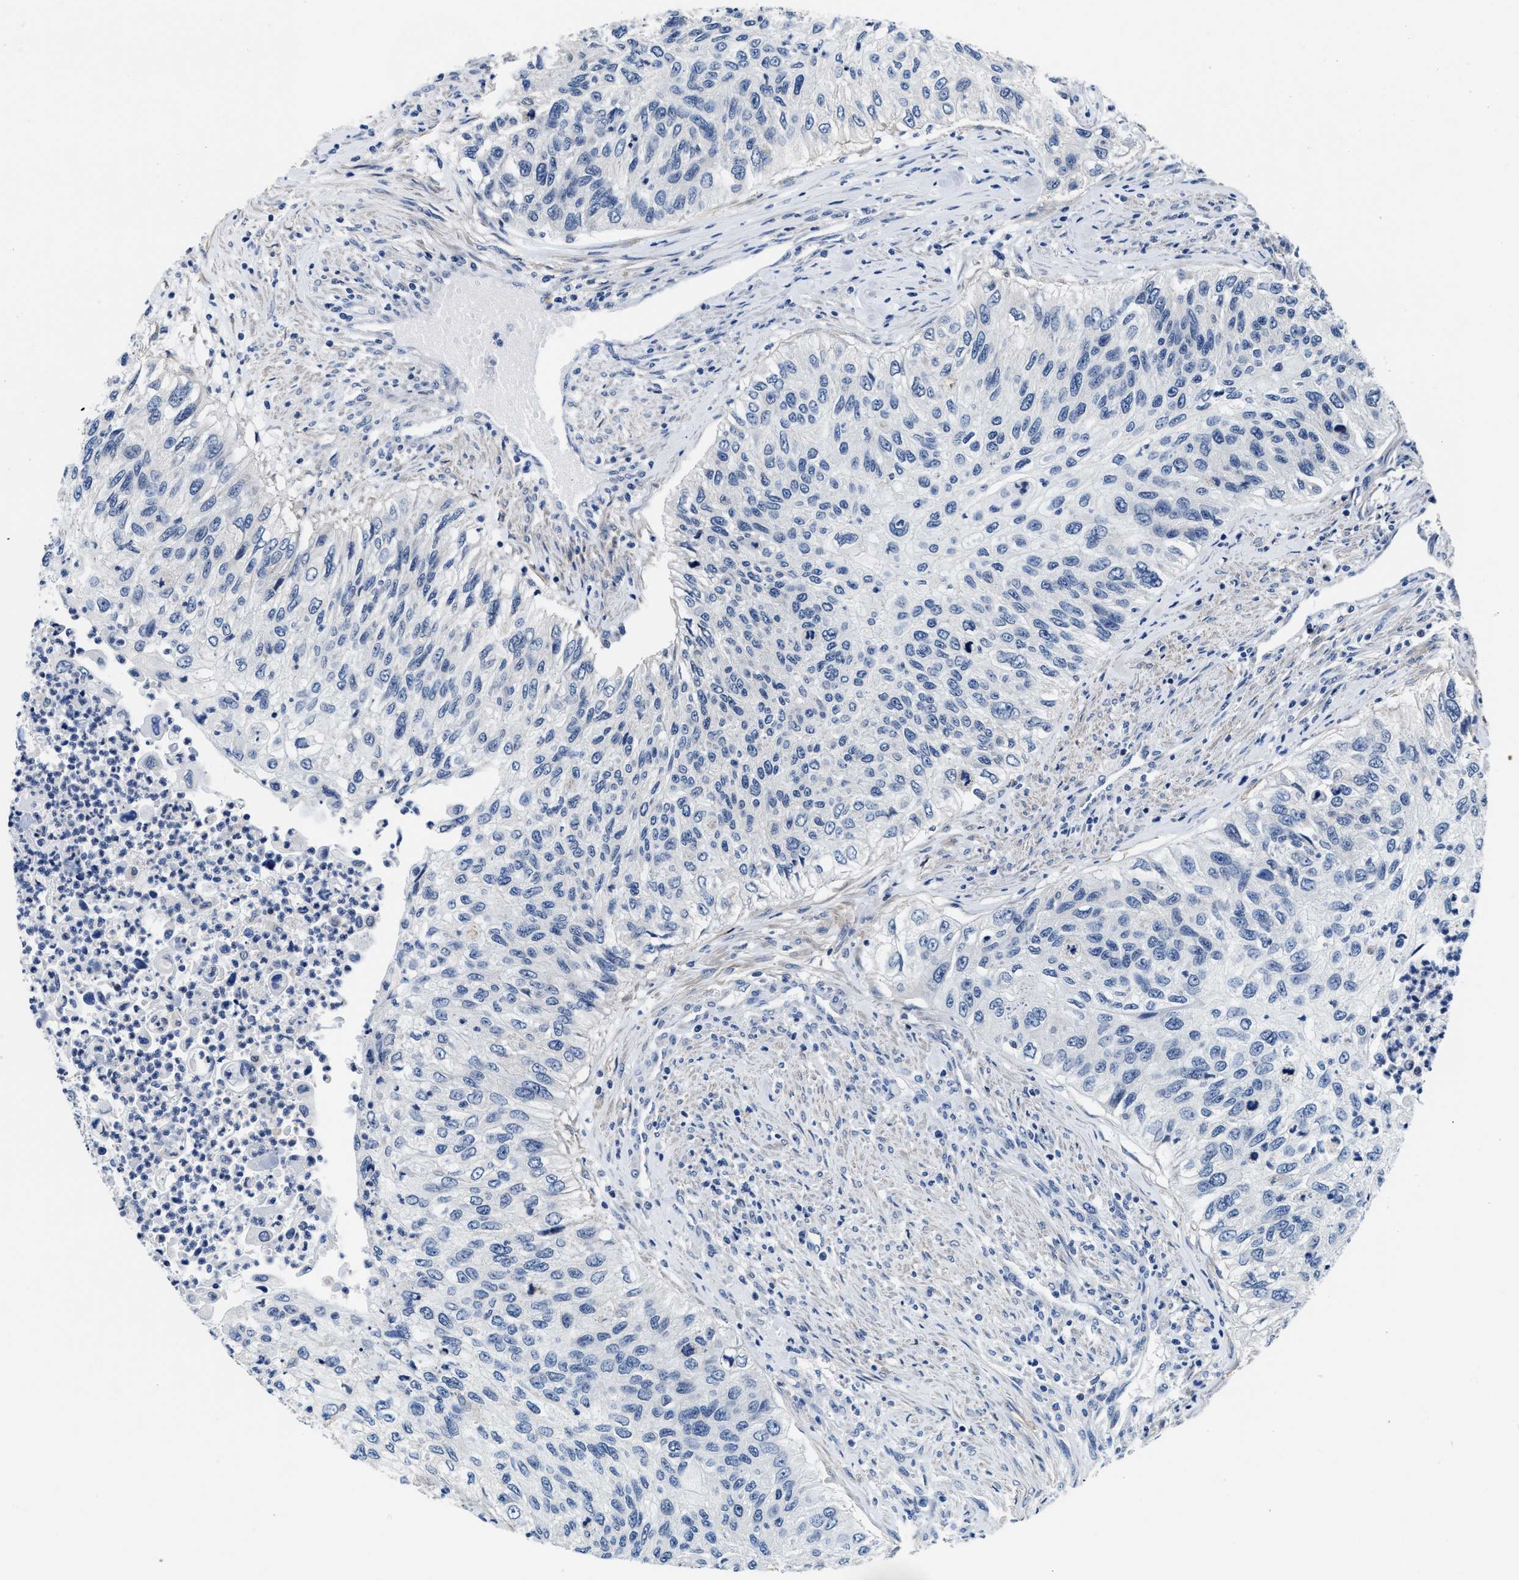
{"staining": {"intensity": "negative", "quantity": "none", "location": "none"}, "tissue": "urothelial cancer", "cell_type": "Tumor cells", "image_type": "cancer", "snomed": [{"axis": "morphology", "description": "Urothelial carcinoma, High grade"}, {"axis": "topography", "description": "Urinary bladder"}], "caption": "DAB (3,3'-diaminobenzidine) immunohistochemical staining of human urothelial cancer reveals no significant positivity in tumor cells.", "gene": "MYH3", "patient": {"sex": "female", "age": 60}}